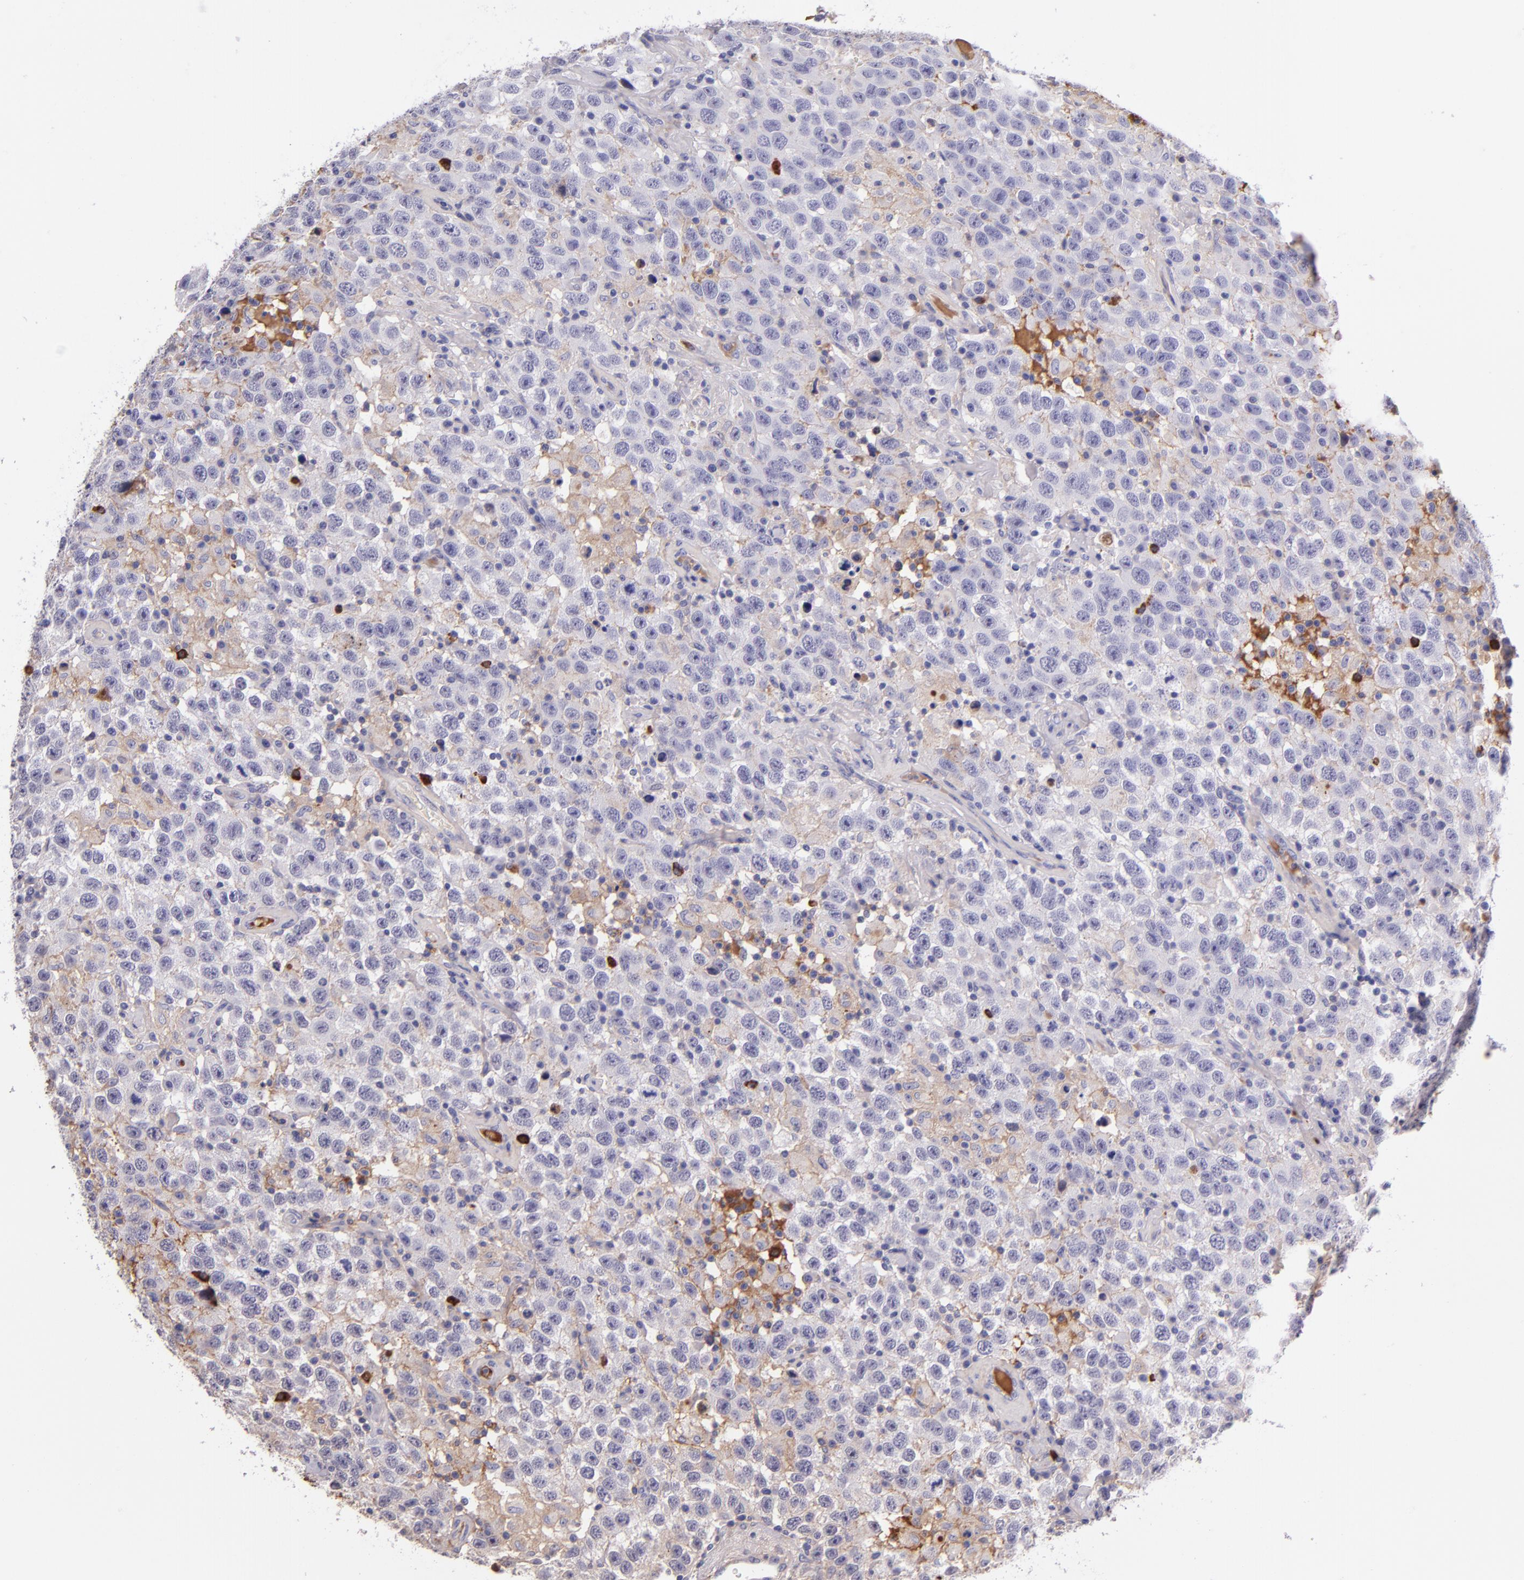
{"staining": {"intensity": "negative", "quantity": "none", "location": "none"}, "tissue": "testis cancer", "cell_type": "Tumor cells", "image_type": "cancer", "snomed": [{"axis": "morphology", "description": "Seminoma, NOS"}, {"axis": "topography", "description": "Testis"}], "caption": "Tumor cells are negative for protein expression in human testis seminoma. (Immunohistochemistry, brightfield microscopy, high magnification).", "gene": "KNG1", "patient": {"sex": "male", "age": 41}}